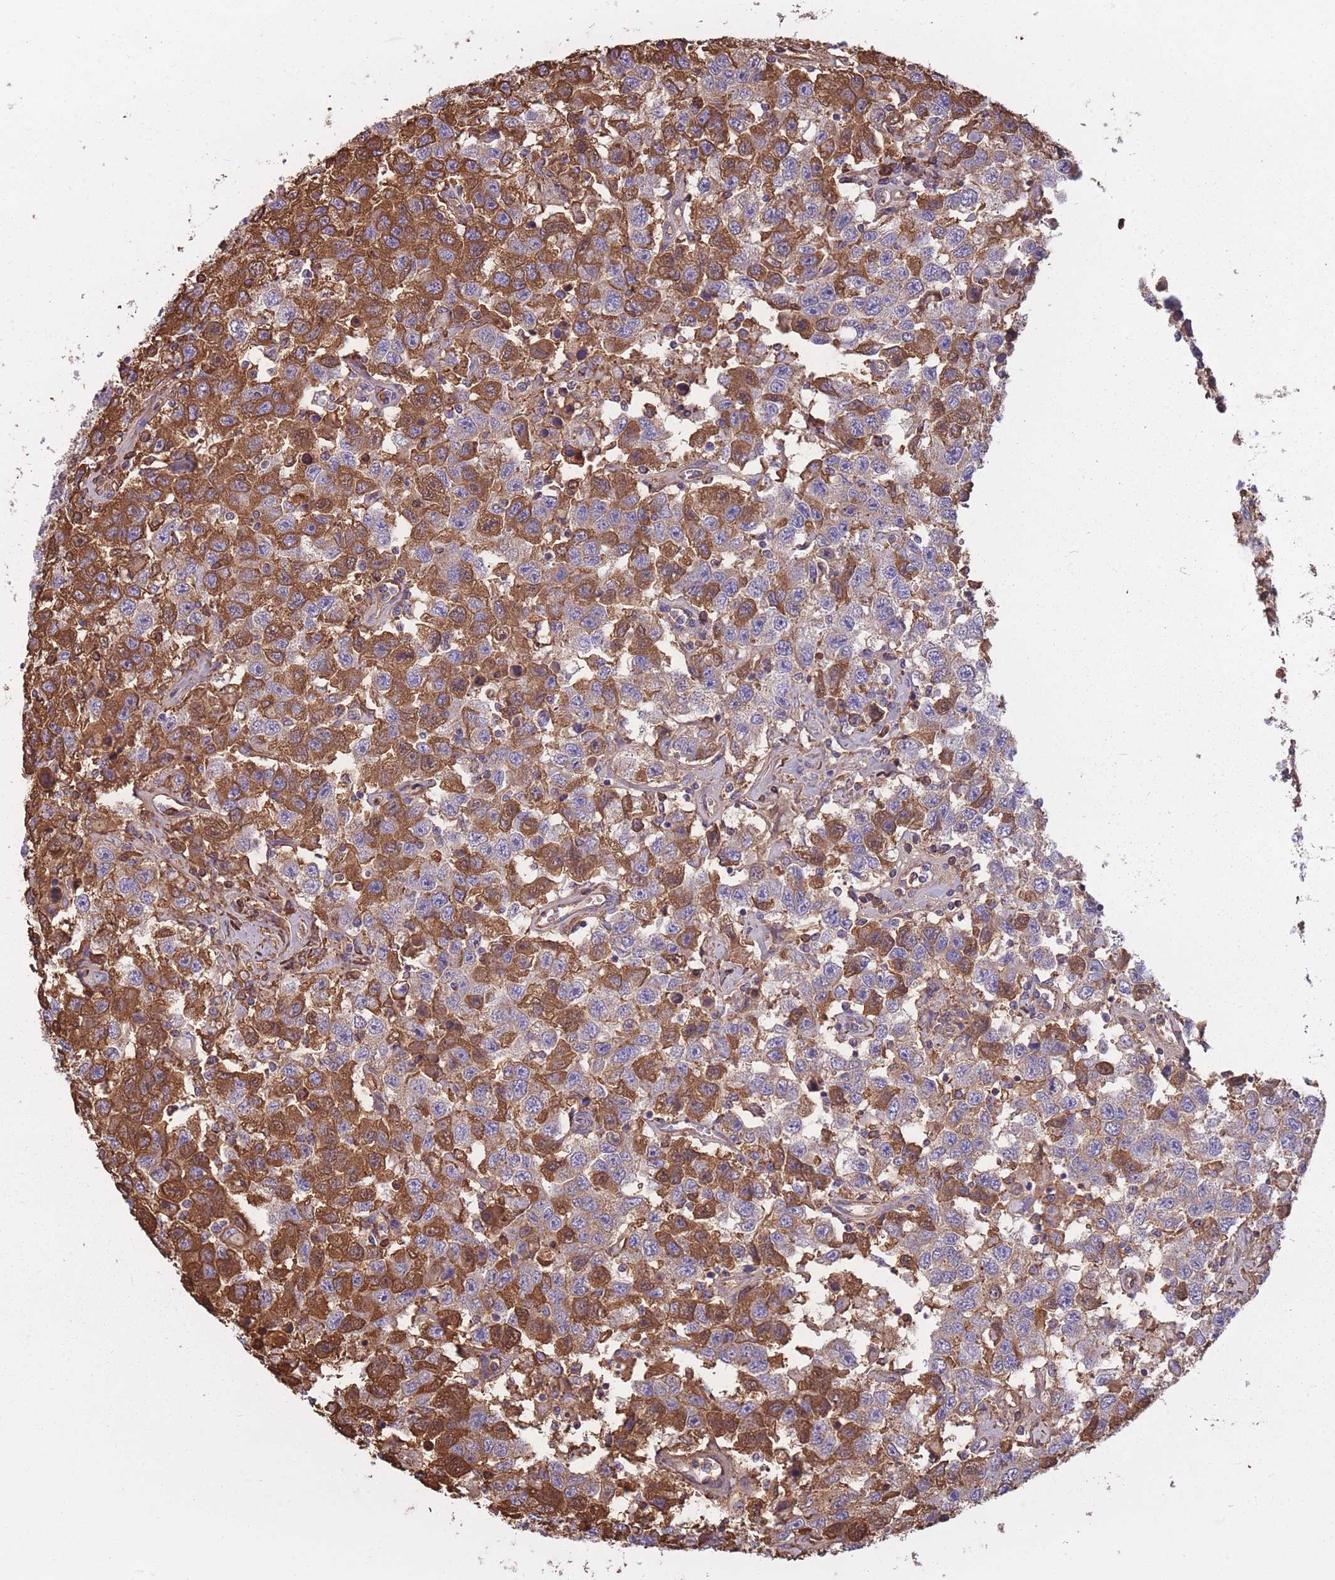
{"staining": {"intensity": "moderate", "quantity": "25%-75%", "location": "cytoplasmic/membranous"}, "tissue": "testis cancer", "cell_type": "Tumor cells", "image_type": "cancer", "snomed": [{"axis": "morphology", "description": "Seminoma, NOS"}, {"axis": "topography", "description": "Testis"}], "caption": "Immunohistochemistry (IHC) staining of testis cancer, which displays medium levels of moderate cytoplasmic/membranous positivity in approximately 25%-75% of tumor cells indicating moderate cytoplasmic/membranous protein staining. The staining was performed using DAB (brown) for protein detection and nuclei were counterstained in hematoxylin (blue).", "gene": "KAT2A", "patient": {"sex": "male", "age": 41}}